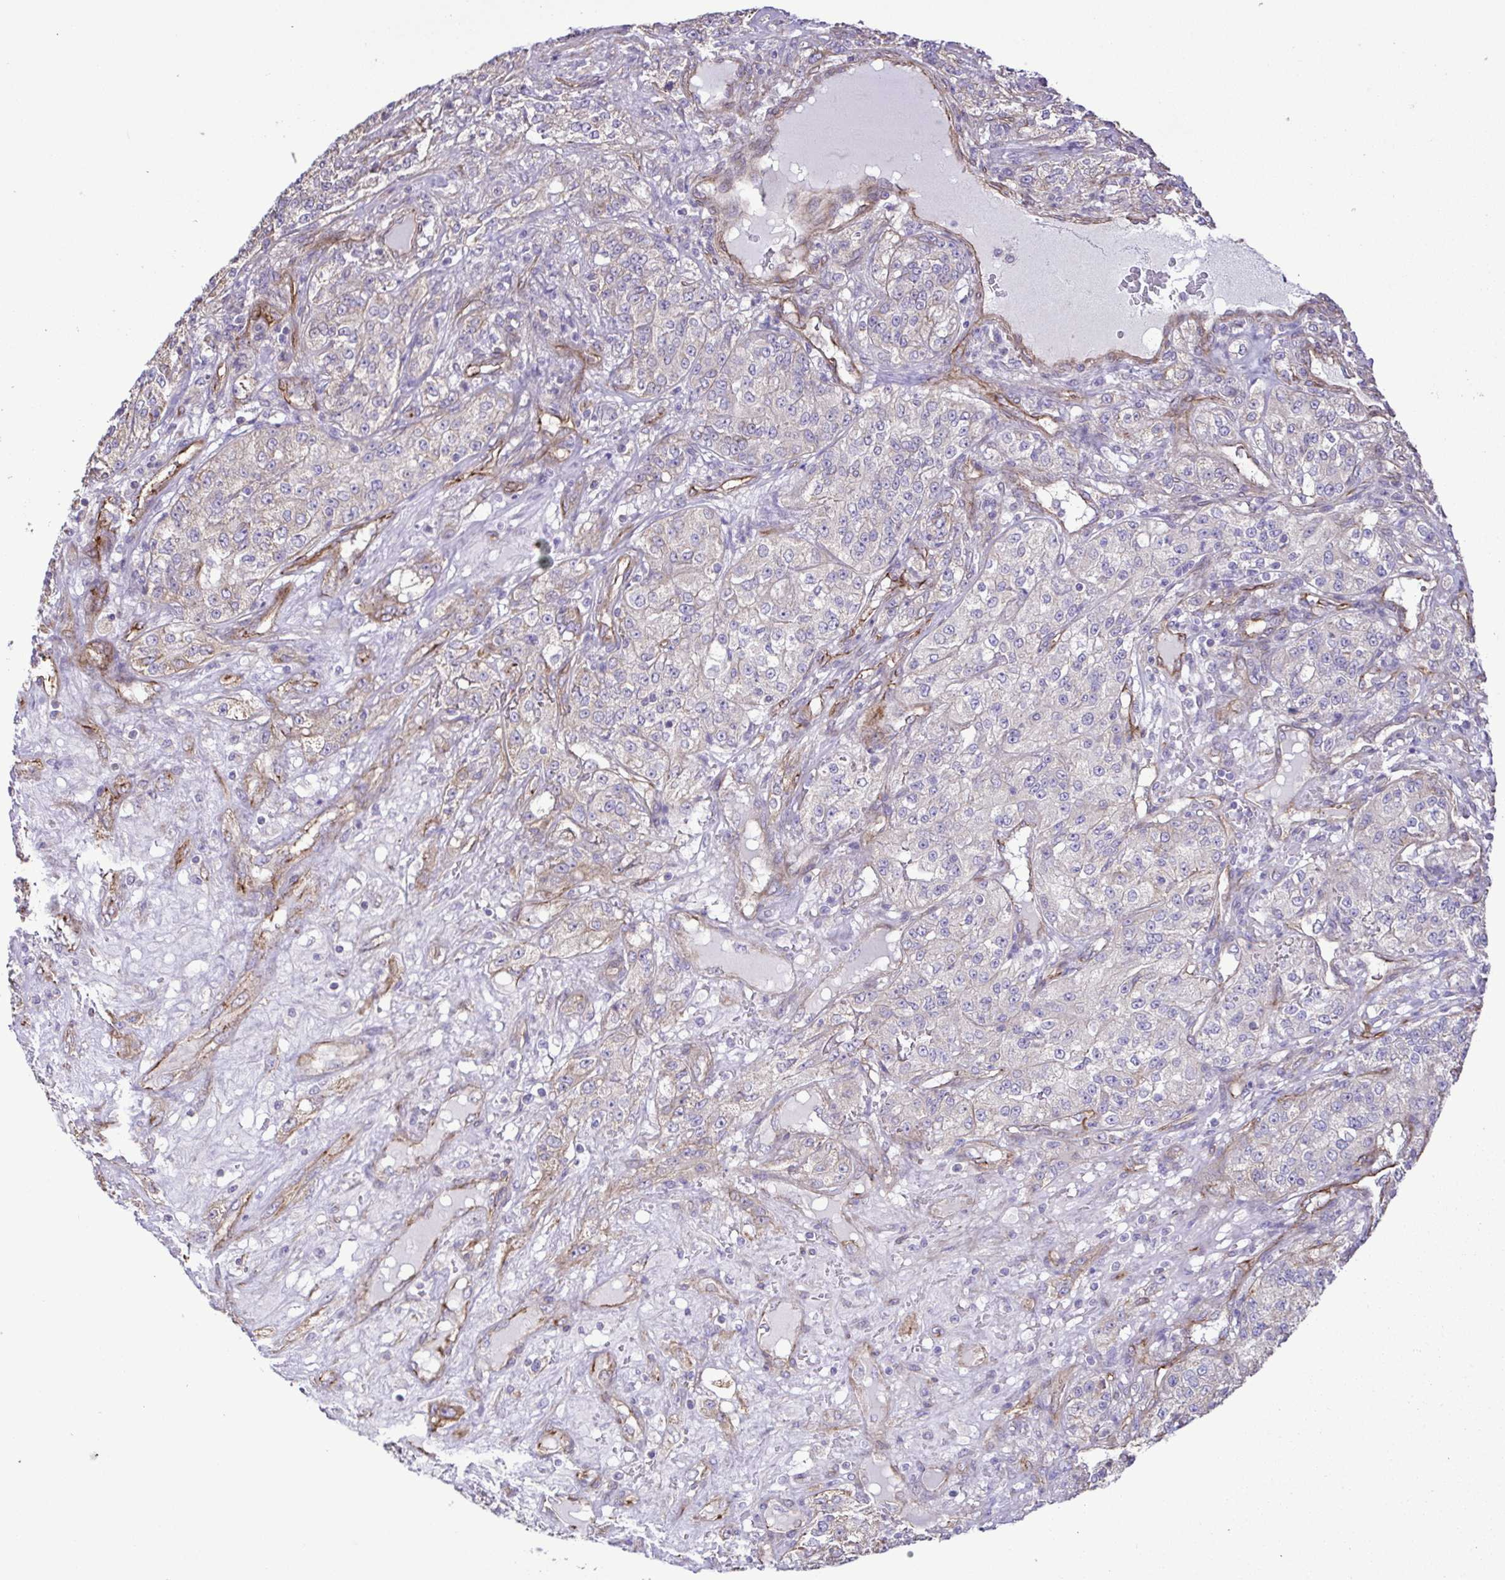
{"staining": {"intensity": "negative", "quantity": "none", "location": "none"}, "tissue": "renal cancer", "cell_type": "Tumor cells", "image_type": "cancer", "snomed": [{"axis": "morphology", "description": "Adenocarcinoma, NOS"}, {"axis": "topography", "description": "Kidney"}], "caption": "Renal cancer stained for a protein using immunohistochemistry (IHC) shows no staining tumor cells.", "gene": "FLT1", "patient": {"sex": "female", "age": 63}}